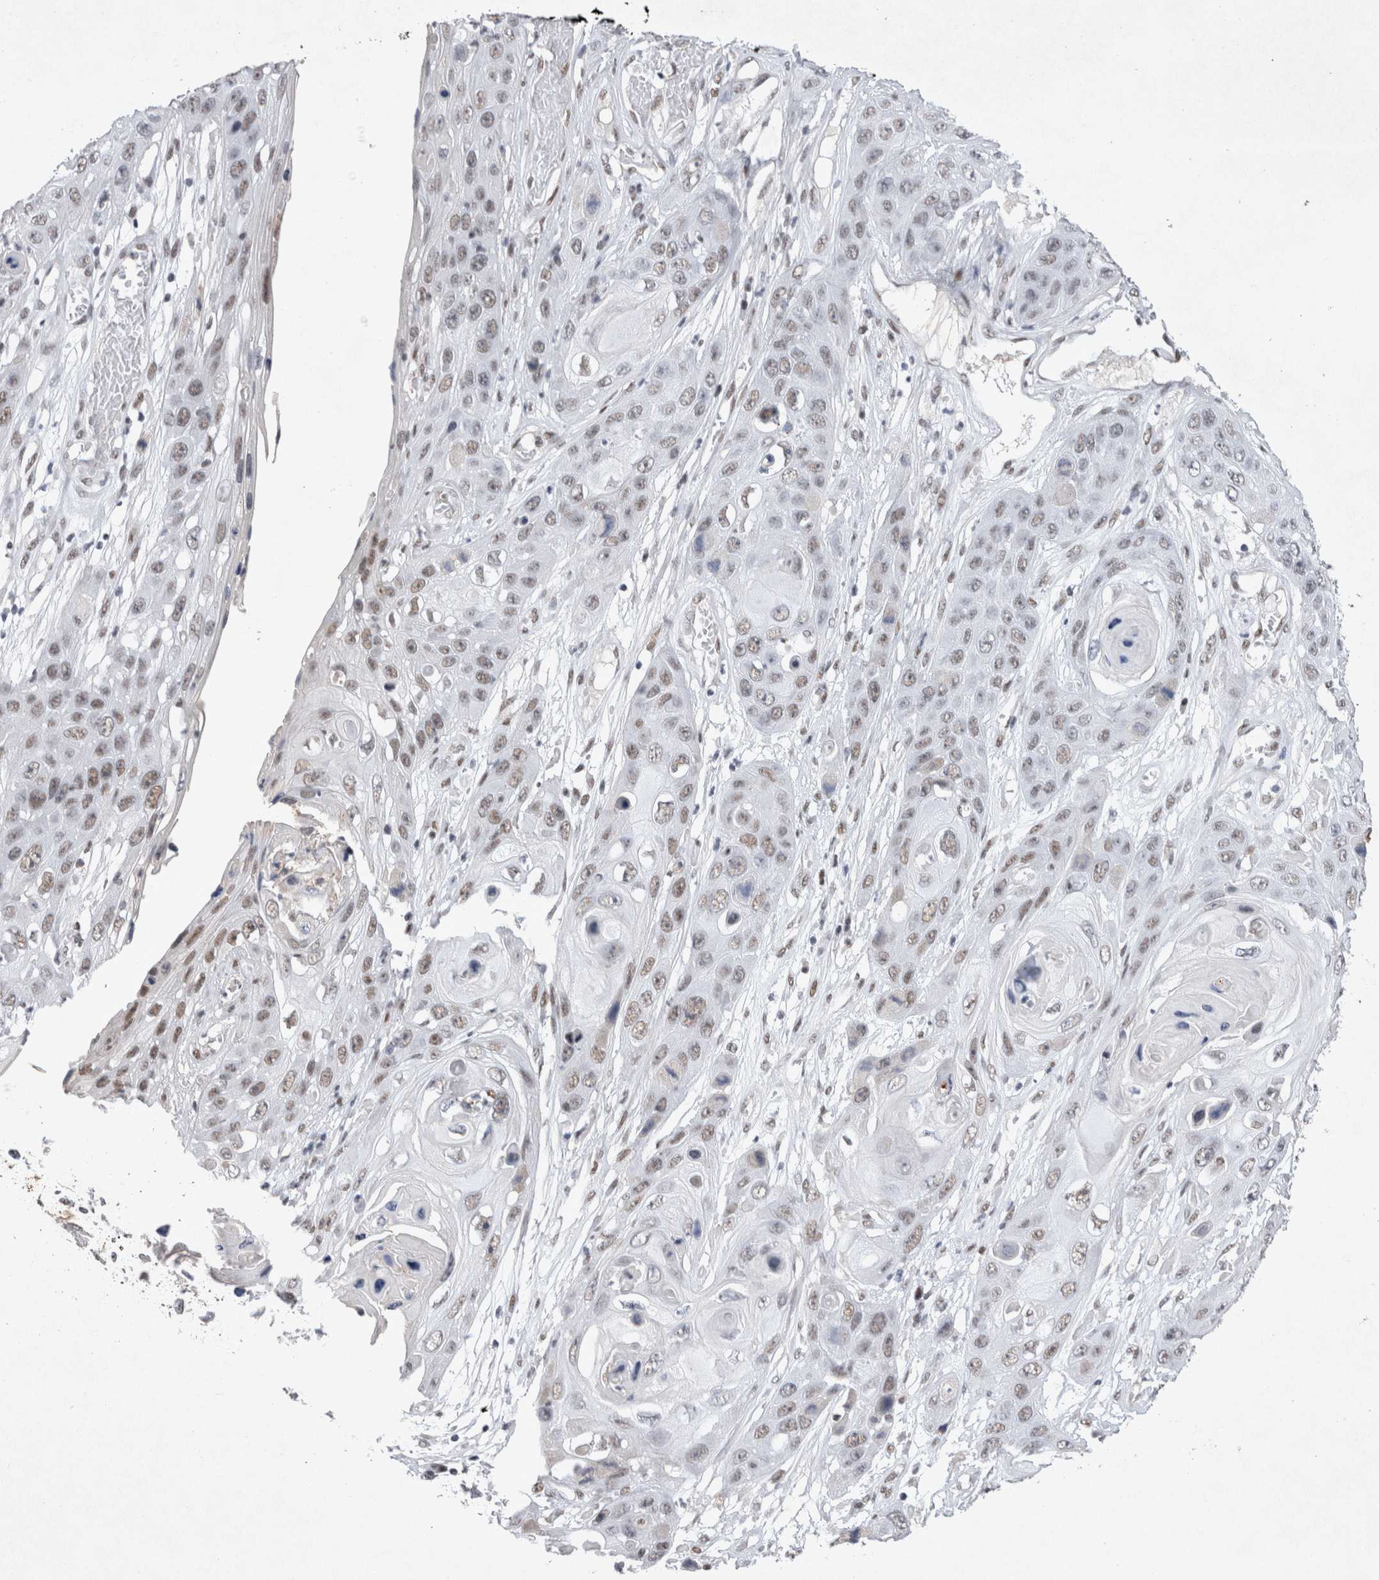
{"staining": {"intensity": "weak", "quantity": "25%-75%", "location": "nuclear"}, "tissue": "skin cancer", "cell_type": "Tumor cells", "image_type": "cancer", "snomed": [{"axis": "morphology", "description": "Squamous cell carcinoma, NOS"}, {"axis": "topography", "description": "Skin"}], "caption": "Squamous cell carcinoma (skin) stained with a protein marker shows weak staining in tumor cells.", "gene": "RBM6", "patient": {"sex": "male", "age": 55}}